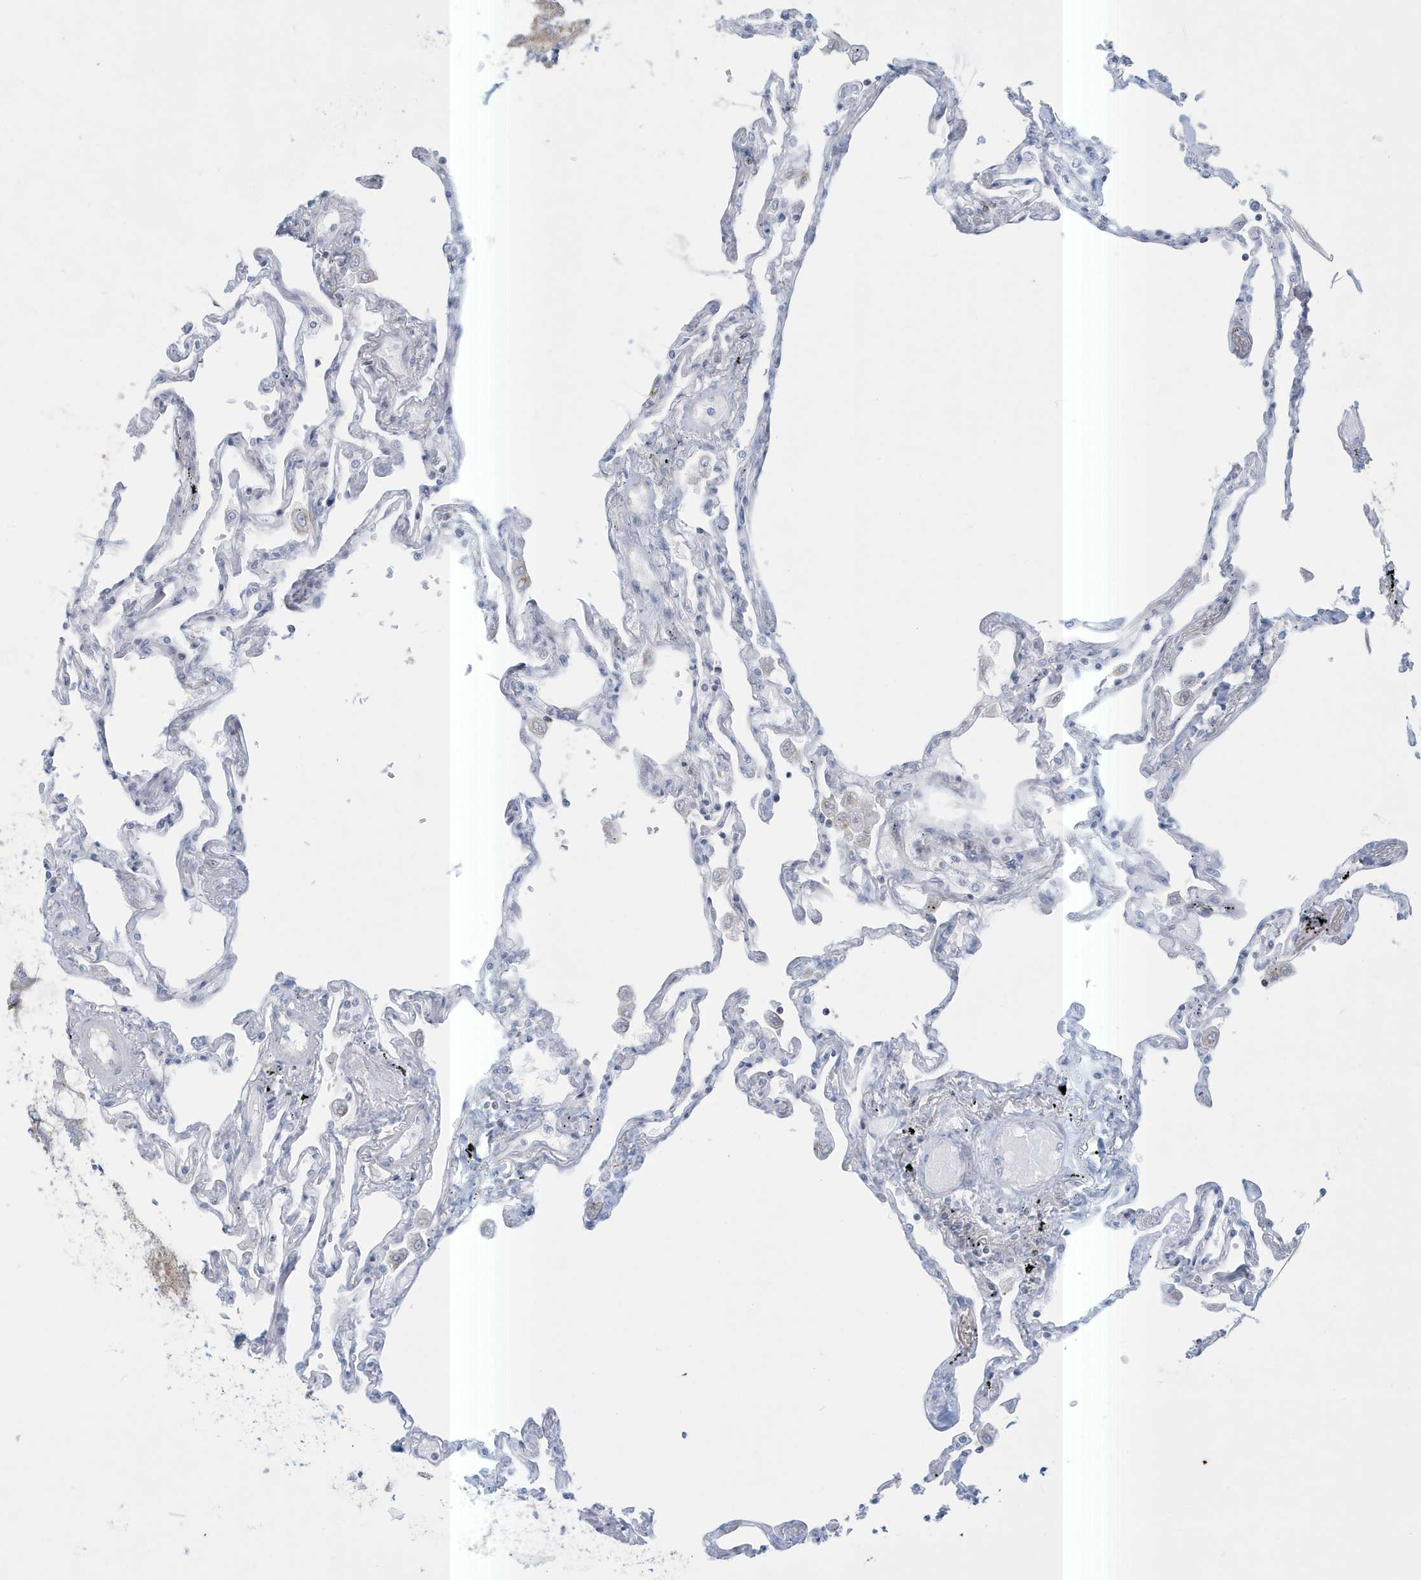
{"staining": {"intensity": "negative", "quantity": "none", "location": "none"}, "tissue": "lung", "cell_type": "Alveolar cells", "image_type": "normal", "snomed": [{"axis": "morphology", "description": "Normal tissue, NOS"}, {"axis": "topography", "description": "Lung"}], "caption": "IHC of normal human lung reveals no positivity in alveolar cells.", "gene": "SLAMF9", "patient": {"sex": "female", "age": 67}}